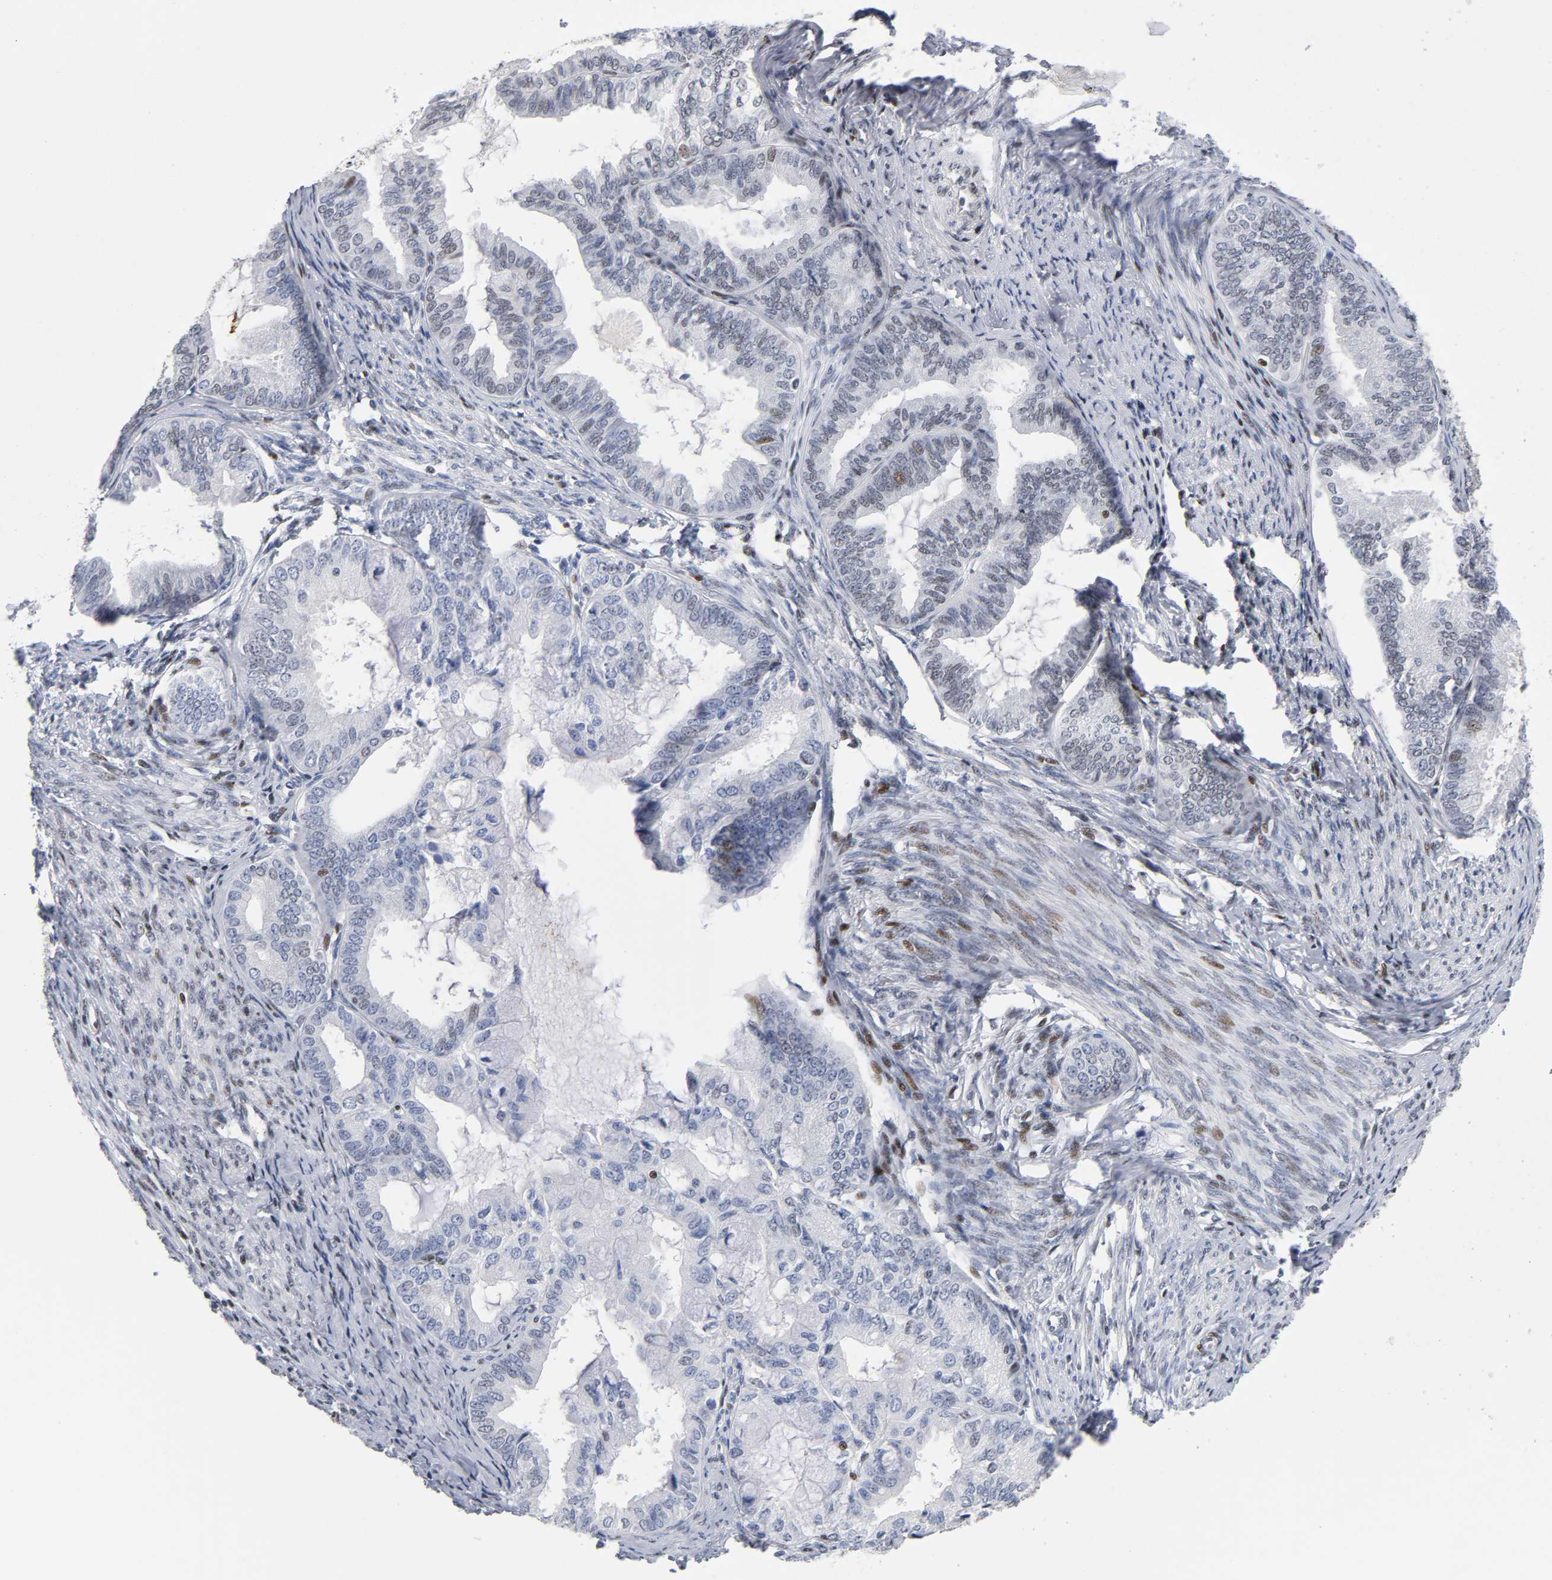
{"staining": {"intensity": "negative", "quantity": "none", "location": "none"}, "tissue": "endometrial cancer", "cell_type": "Tumor cells", "image_type": "cancer", "snomed": [{"axis": "morphology", "description": "Adenocarcinoma, NOS"}, {"axis": "topography", "description": "Endometrium"}], "caption": "The histopathology image shows no staining of tumor cells in adenocarcinoma (endometrial).", "gene": "SP3", "patient": {"sex": "female", "age": 86}}